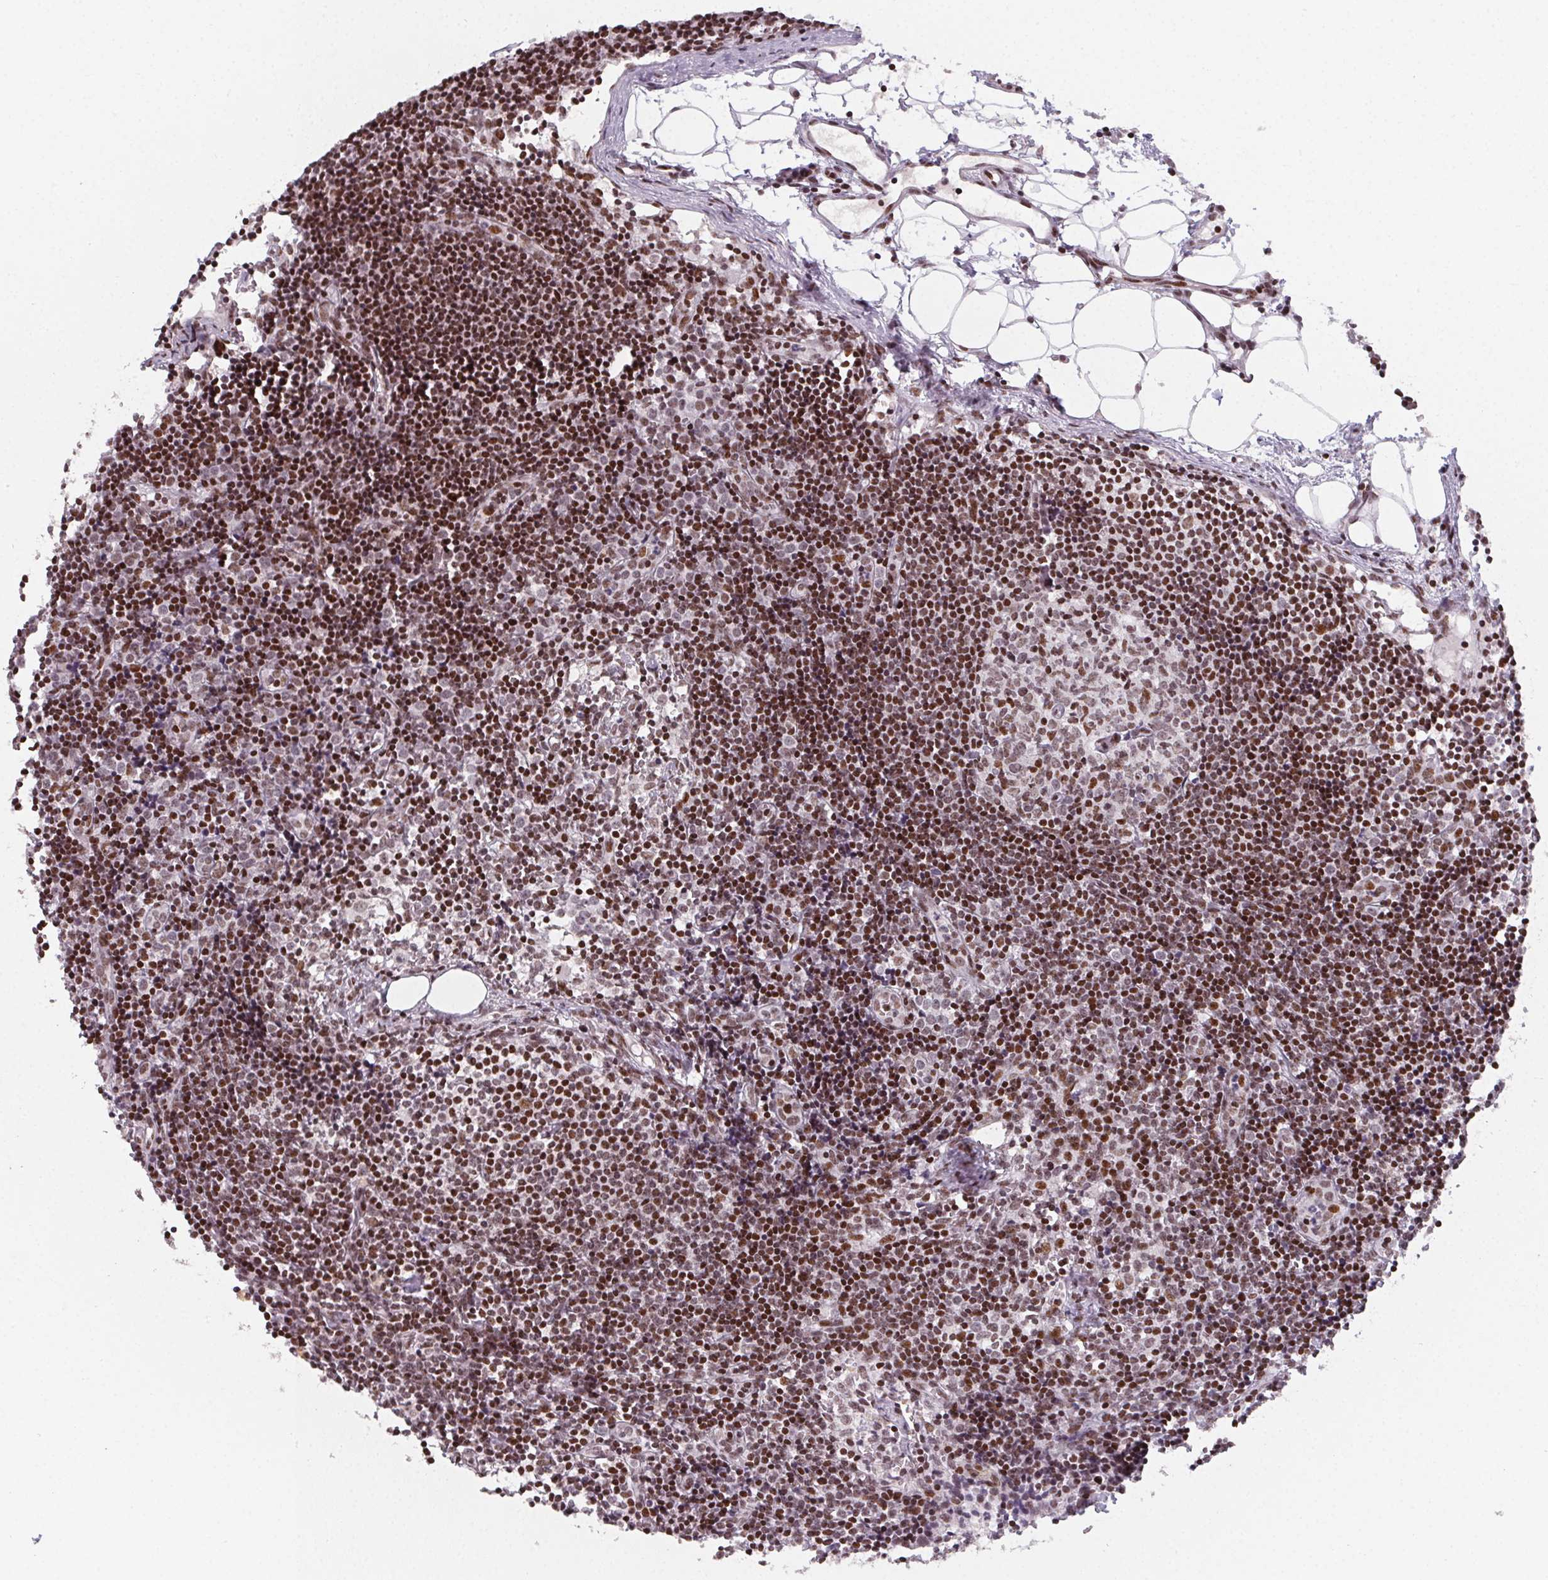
{"staining": {"intensity": "moderate", "quantity": "25%-75%", "location": "nuclear"}, "tissue": "lymph node", "cell_type": "Germinal center cells", "image_type": "normal", "snomed": [{"axis": "morphology", "description": "Normal tissue, NOS"}, {"axis": "topography", "description": "Lymph node"}], "caption": "Protein expression analysis of benign lymph node shows moderate nuclear expression in about 25%-75% of germinal center cells. Using DAB (brown) and hematoxylin (blue) stains, captured at high magnification using brightfield microscopy.", "gene": "KMT2A", "patient": {"sex": "female", "age": 41}}